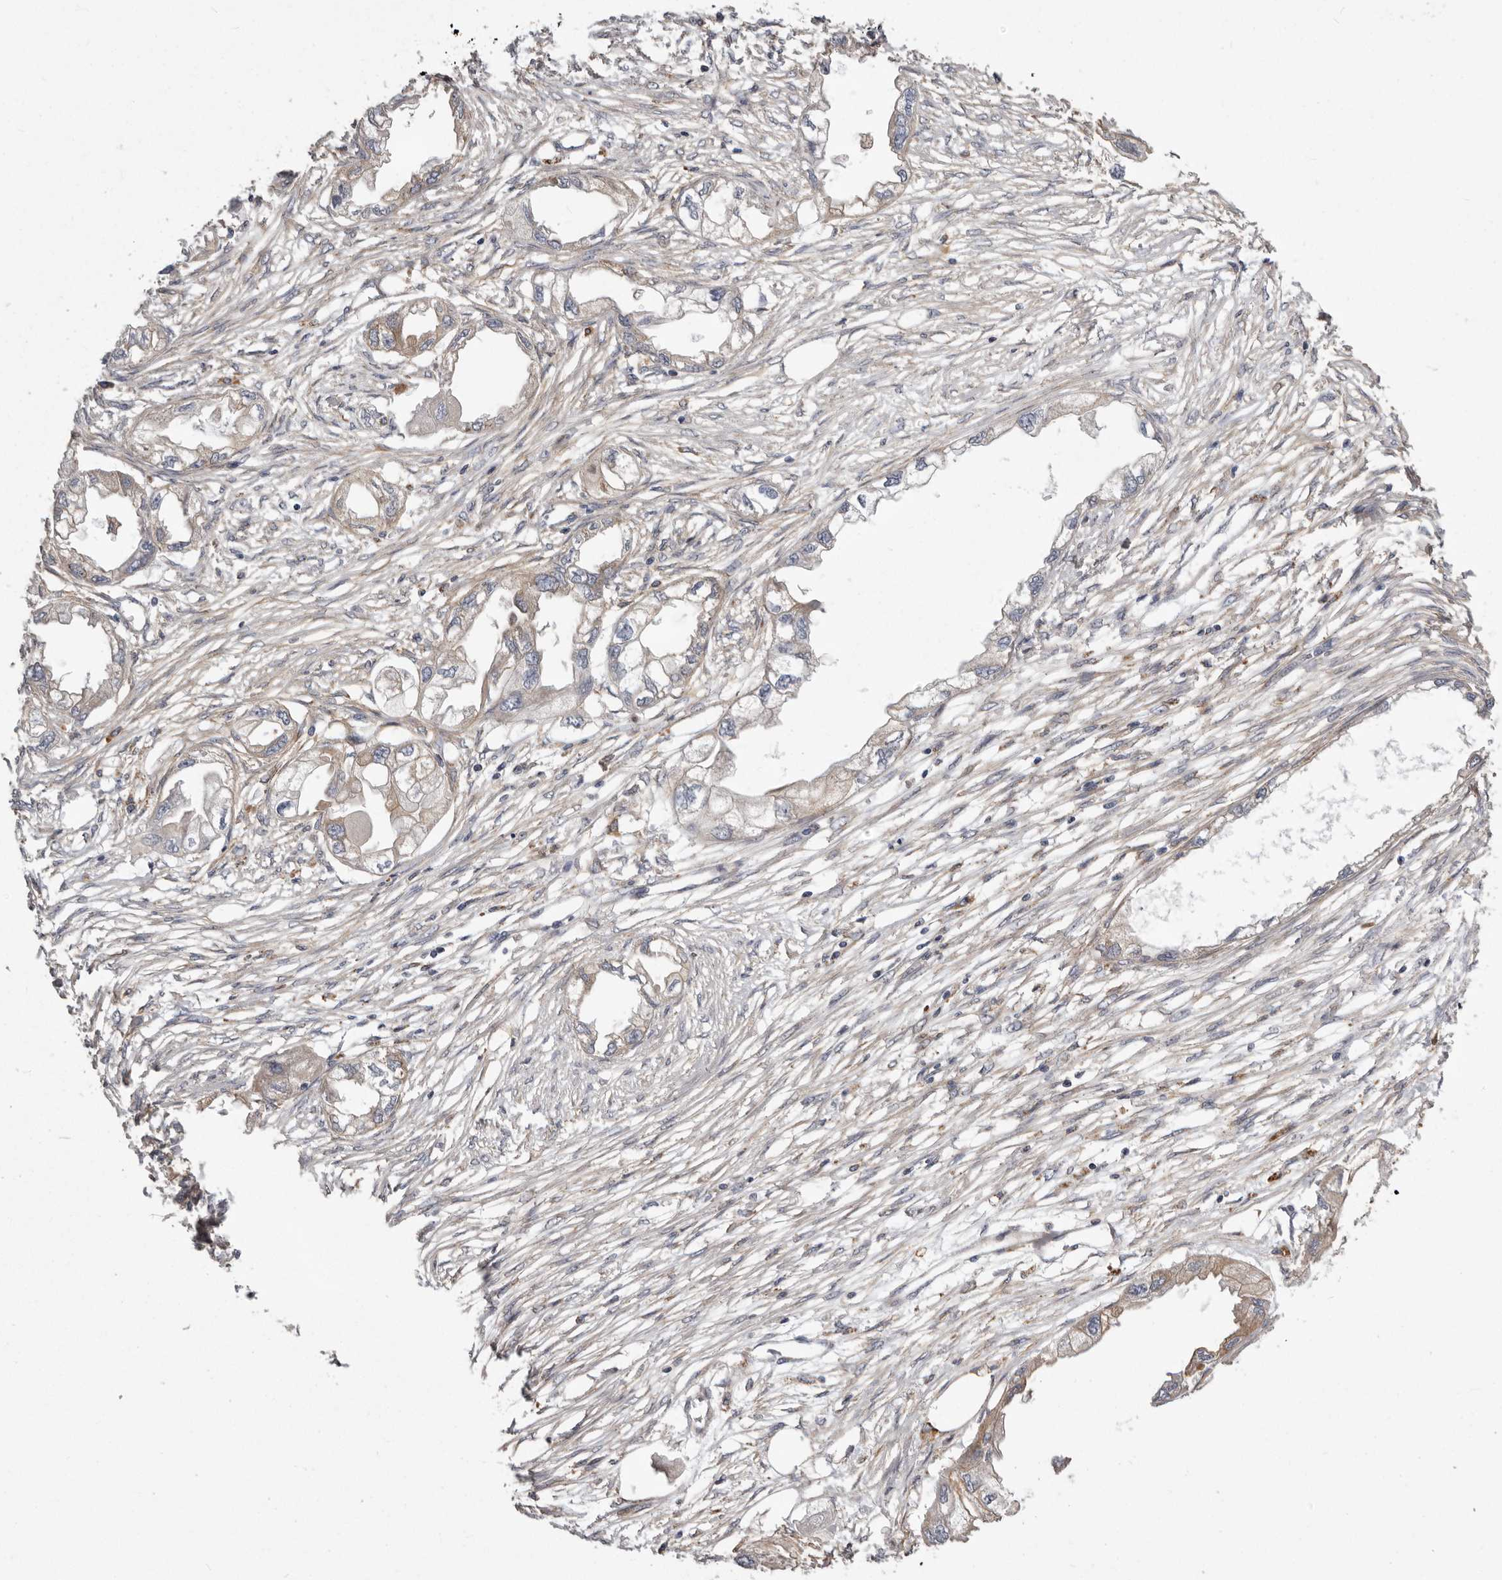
{"staining": {"intensity": "weak", "quantity": "<25%", "location": "cytoplasmic/membranous"}, "tissue": "endometrial cancer", "cell_type": "Tumor cells", "image_type": "cancer", "snomed": [{"axis": "morphology", "description": "Adenocarcinoma, NOS"}, {"axis": "morphology", "description": "Adenocarcinoma, metastatic, NOS"}, {"axis": "topography", "description": "Adipose tissue"}, {"axis": "topography", "description": "Endometrium"}], "caption": "There is no significant positivity in tumor cells of metastatic adenocarcinoma (endometrial).", "gene": "ENAH", "patient": {"sex": "female", "age": 67}}